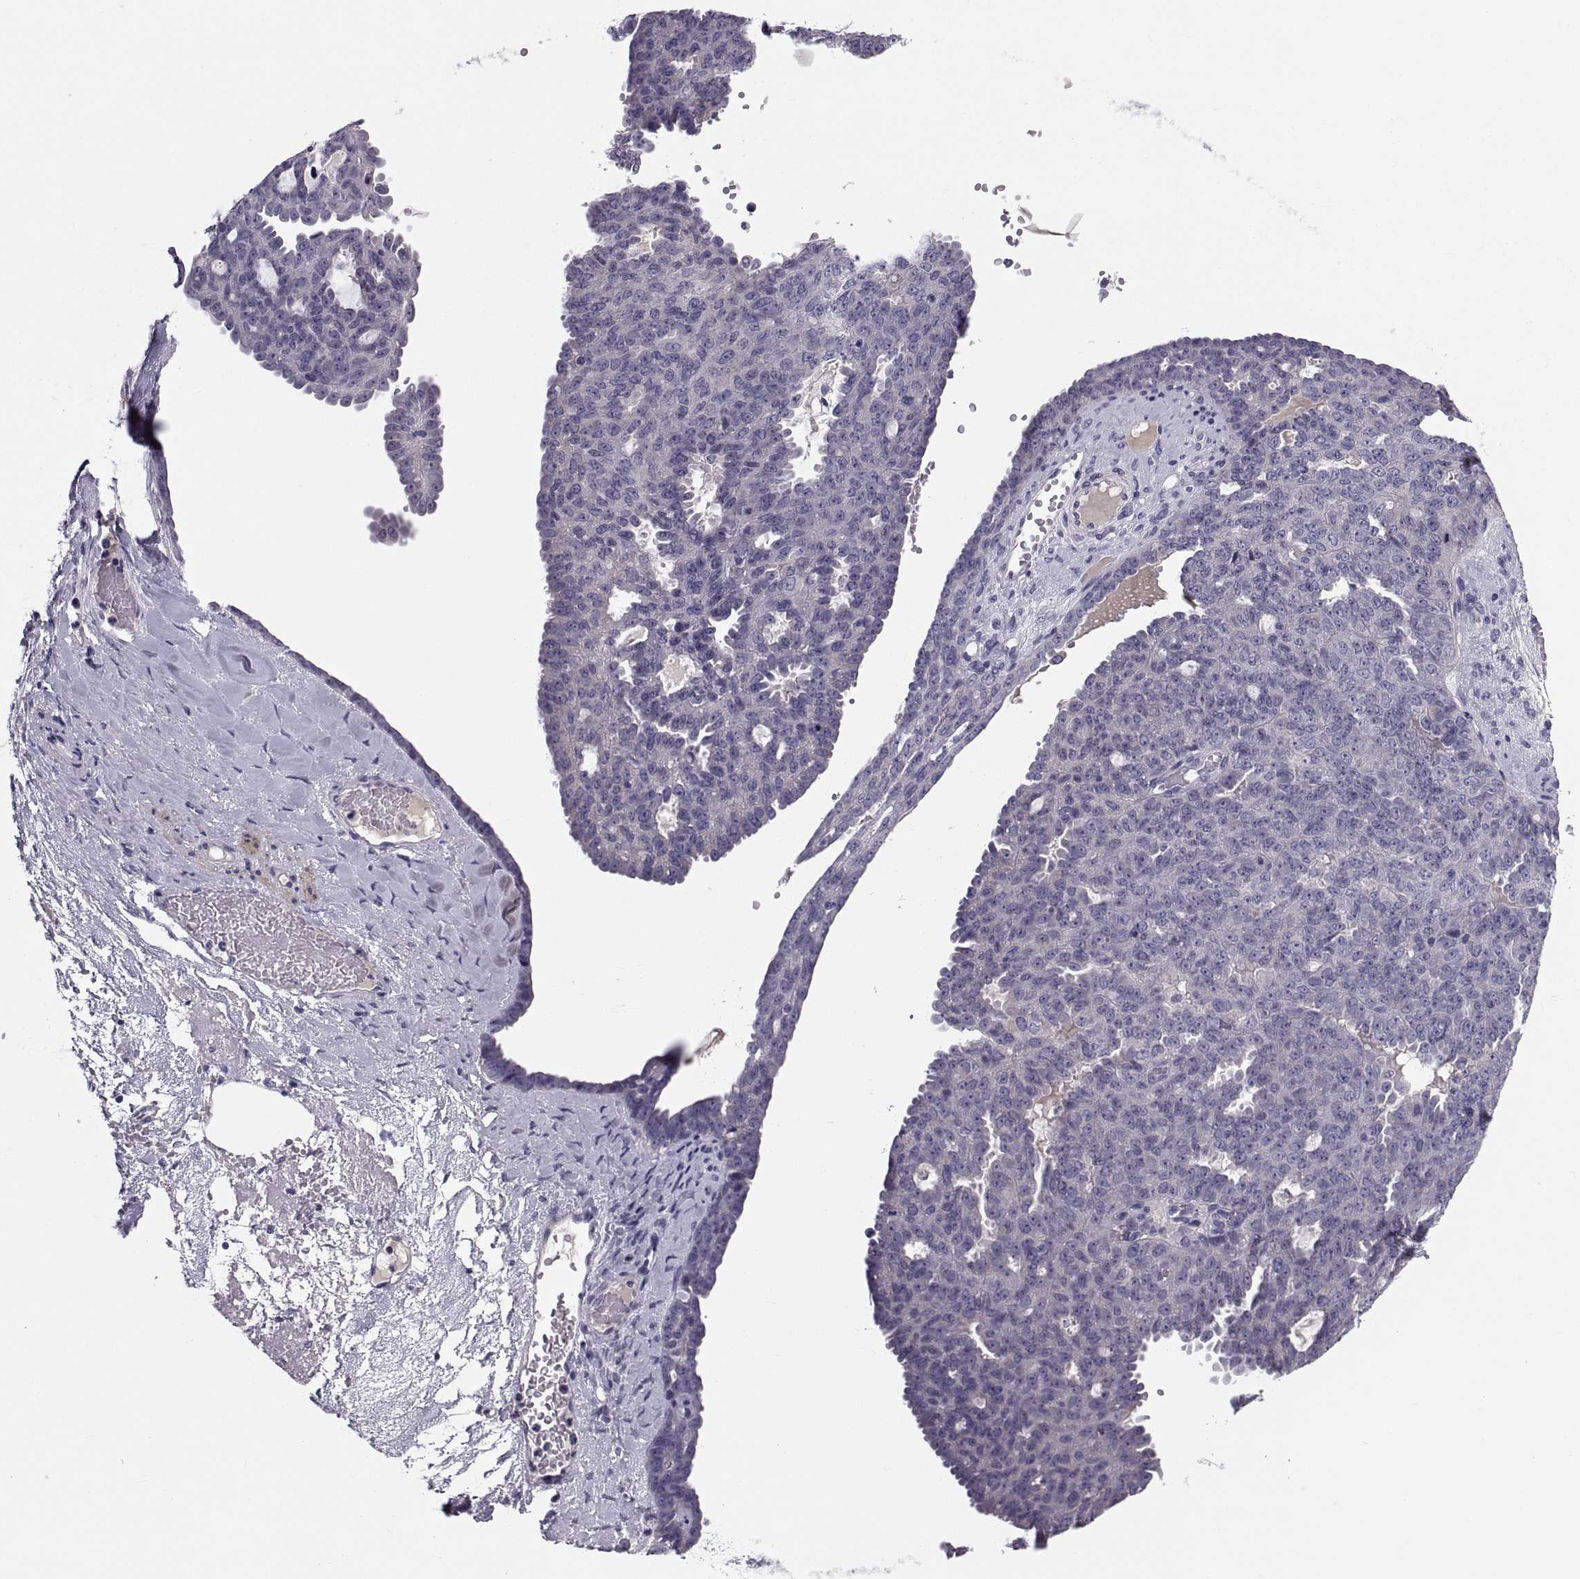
{"staining": {"intensity": "negative", "quantity": "none", "location": "none"}, "tissue": "ovarian cancer", "cell_type": "Tumor cells", "image_type": "cancer", "snomed": [{"axis": "morphology", "description": "Cystadenocarcinoma, serous, NOS"}, {"axis": "topography", "description": "Ovary"}], "caption": "The micrograph demonstrates no staining of tumor cells in ovarian cancer. (Stains: DAB (3,3'-diaminobenzidine) immunohistochemistry (IHC) with hematoxylin counter stain, Microscopy: brightfield microscopy at high magnification).", "gene": "PDZRN4", "patient": {"sex": "female", "age": 71}}